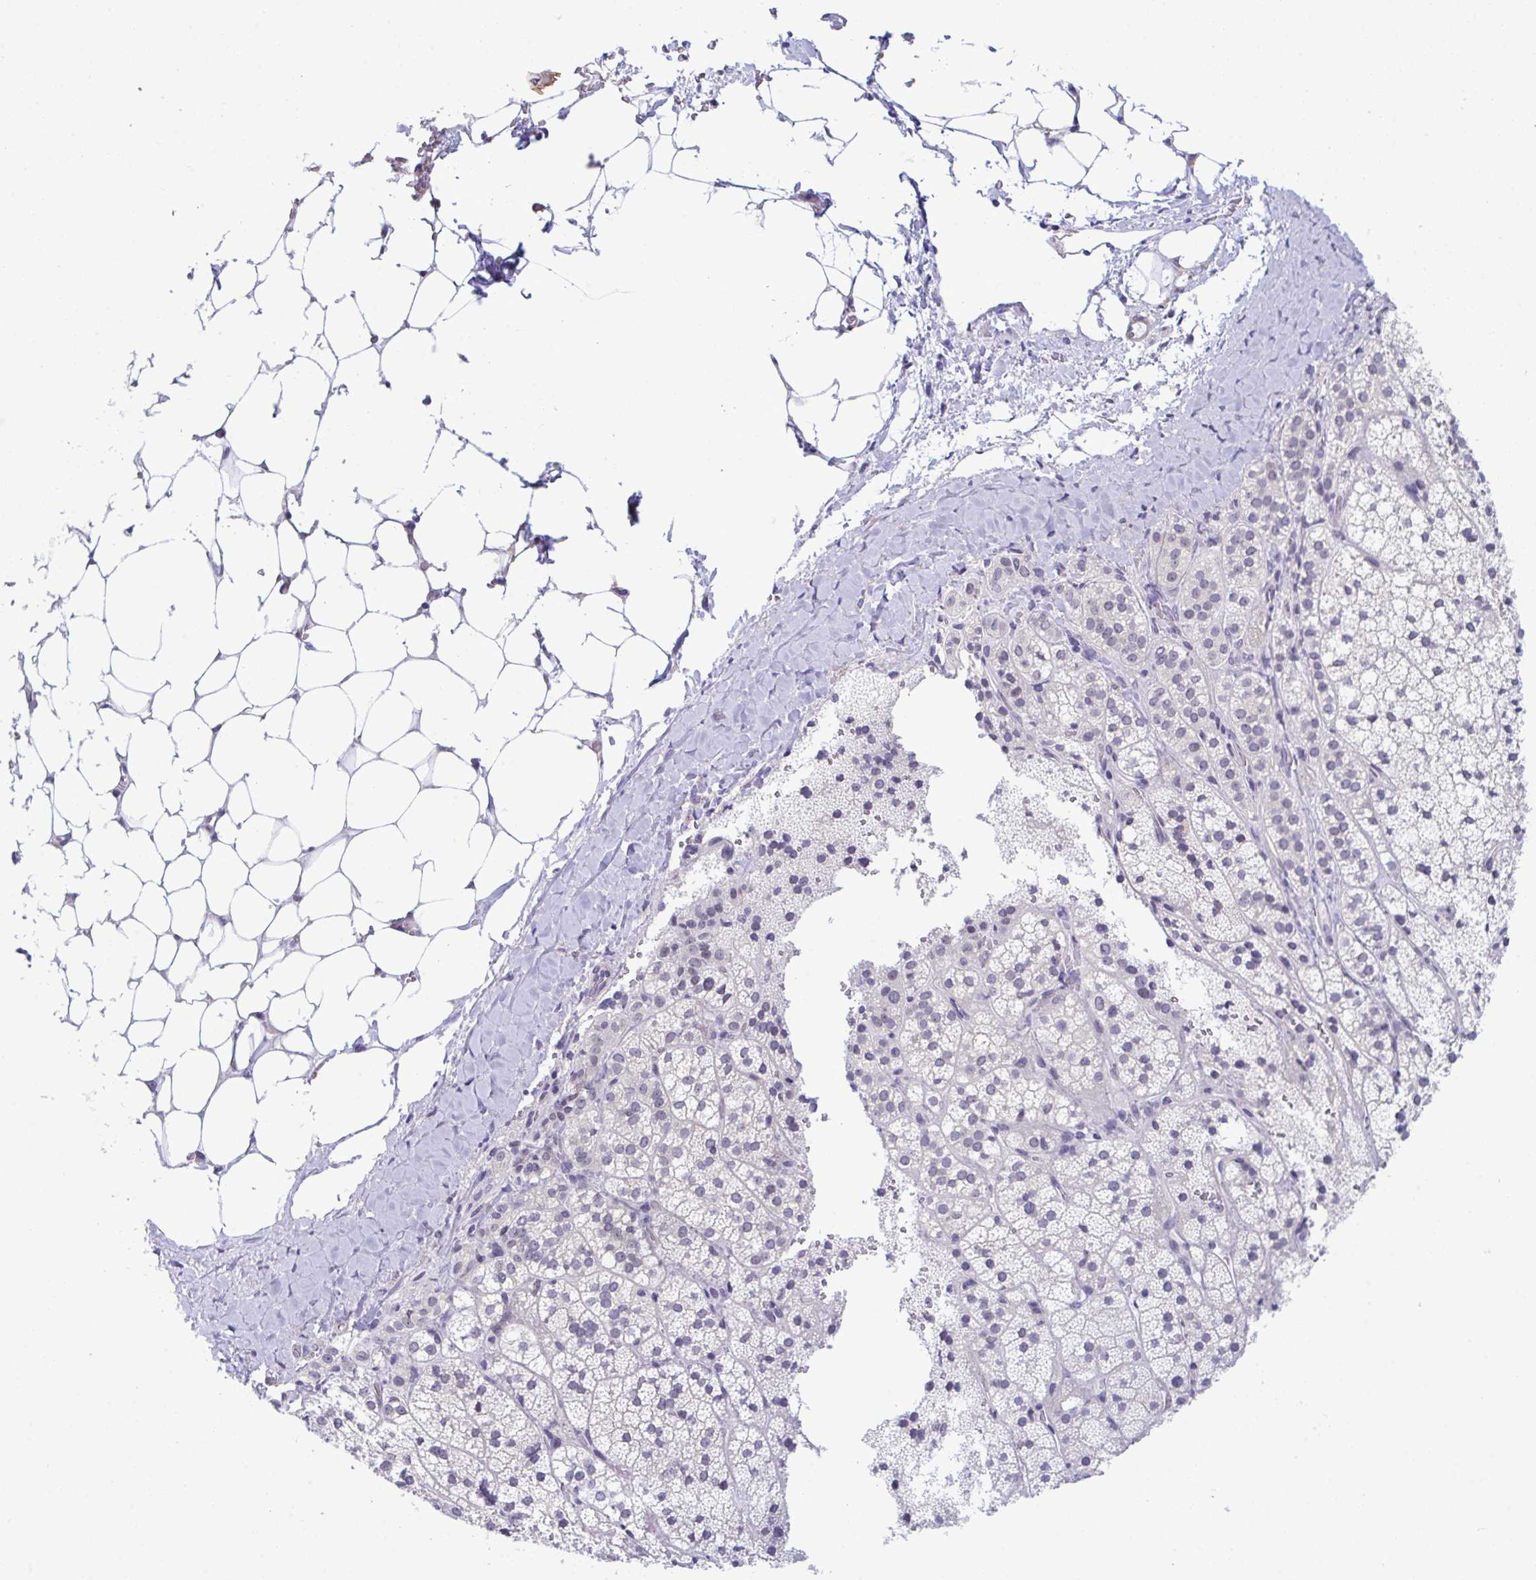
{"staining": {"intensity": "negative", "quantity": "none", "location": "none"}, "tissue": "adrenal gland", "cell_type": "Glandular cells", "image_type": "normal", "snomed": [{"axis": "morphology", "description": "Normal tissue, NOS"}, {"axis": "topography", "description": "Adrenal gland"}], "caption": "Glandular cells are negative for protein expression in benign human adrenal gland. Brightfield microscopy of immunohistochemistry stained with DAB (3,3'-diaminobenzidine) (brown) and hematoxylin (blue), captured at high magnification.", "gene": "ATP6V0D2", "patient": {"sex": "male", "age": 53}}